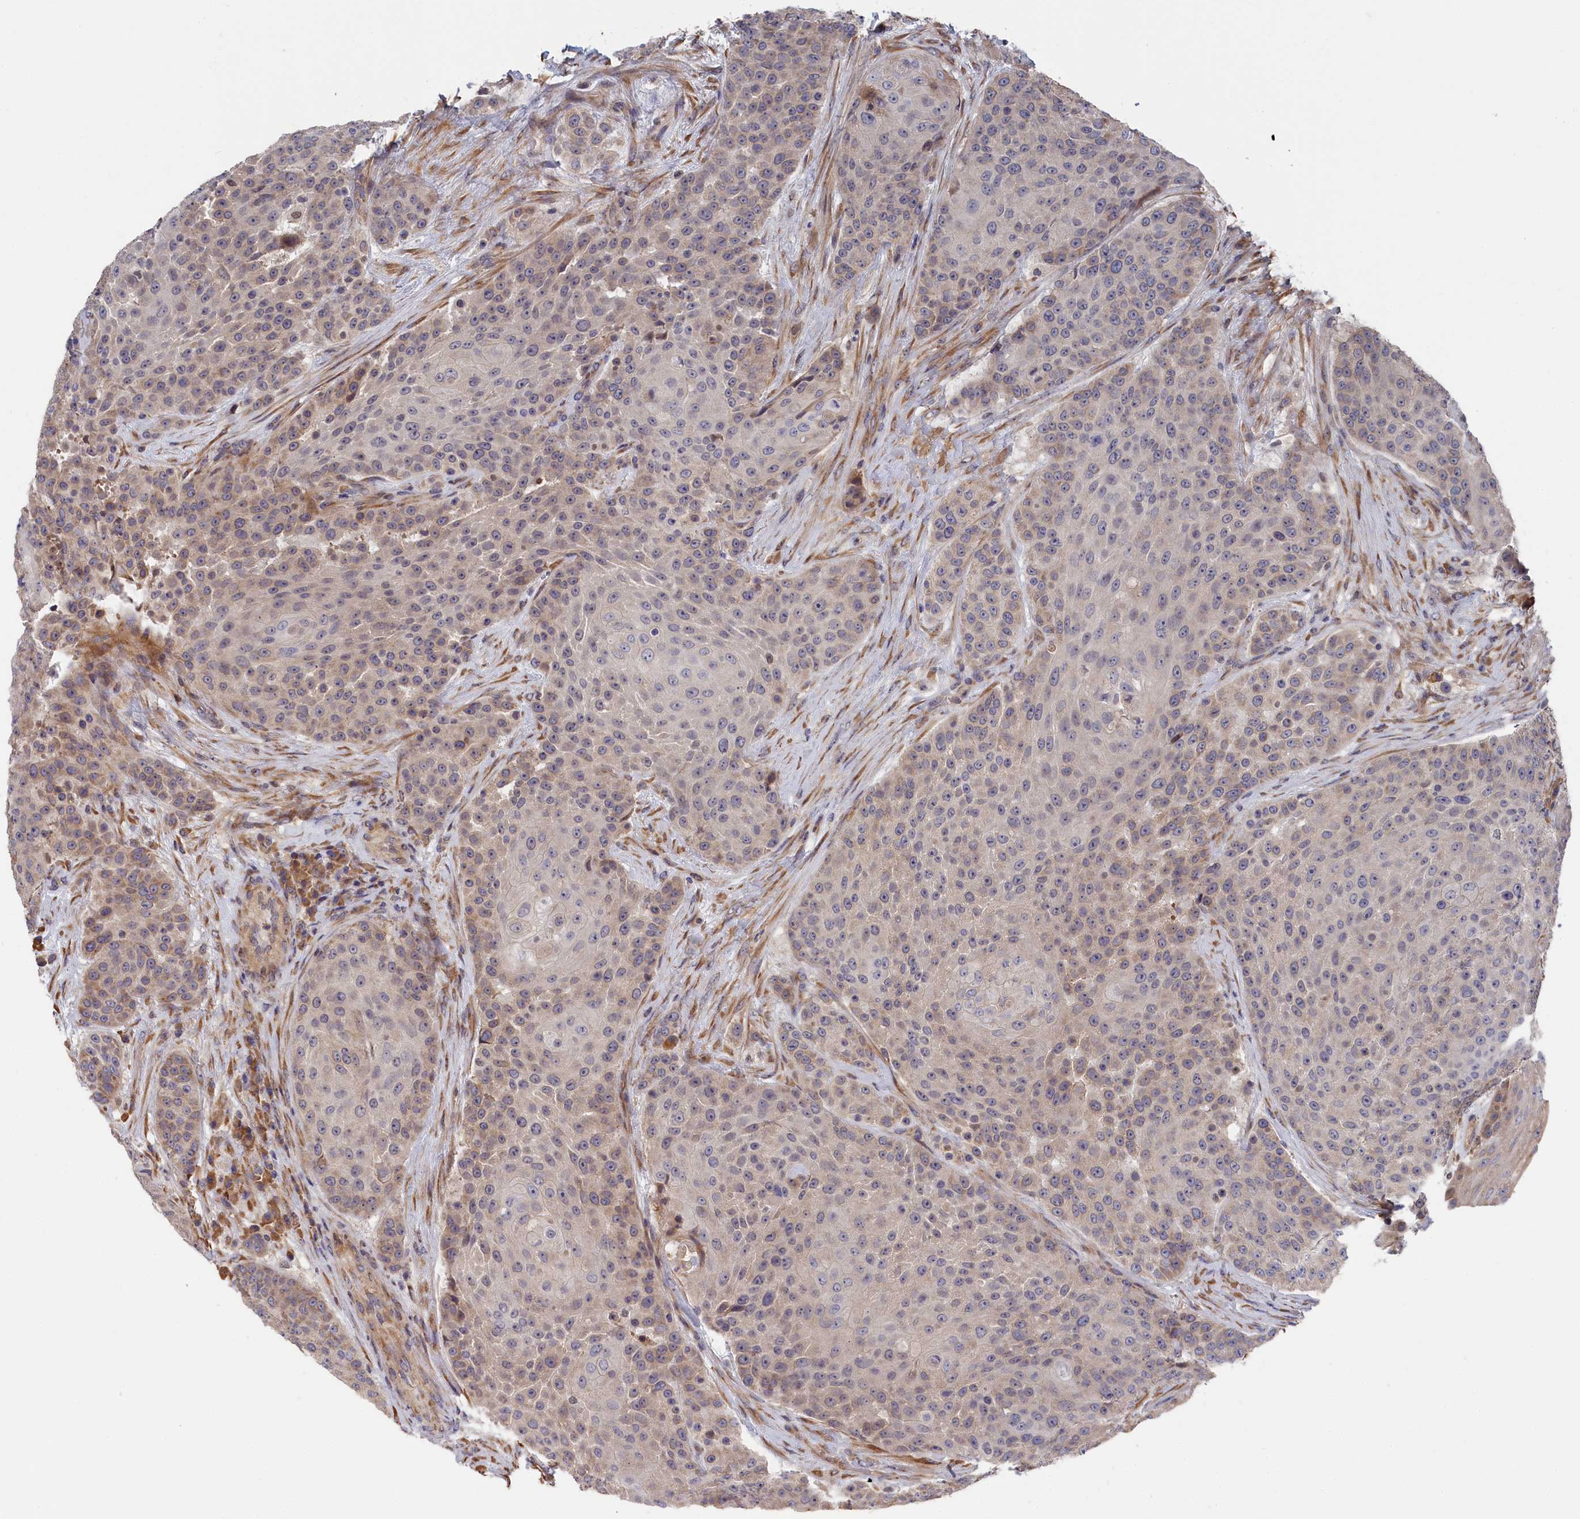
{"staining": {"intensity": "weak", "quantity": "25%-75%", "location": "cytoplasmic/membranous"}, "tissue": "urothelial cancer", "cell_type": "Tumor cells", "image_type": "cancer", "snomed": [{"axis": "morphology", "description": "Urothelial carcinoma, High grade"}, {"axis": "topography", "description": "Urinary bladder"}], "caption": "DAB immunohistochemical staining of urothelial cancer reveals weak cytoplasmic/membranous protein staining in approximately 25%-75% of tumor cells.", "gene": "CYB5D2", "patient": {"sex": "female", "age": 63}}